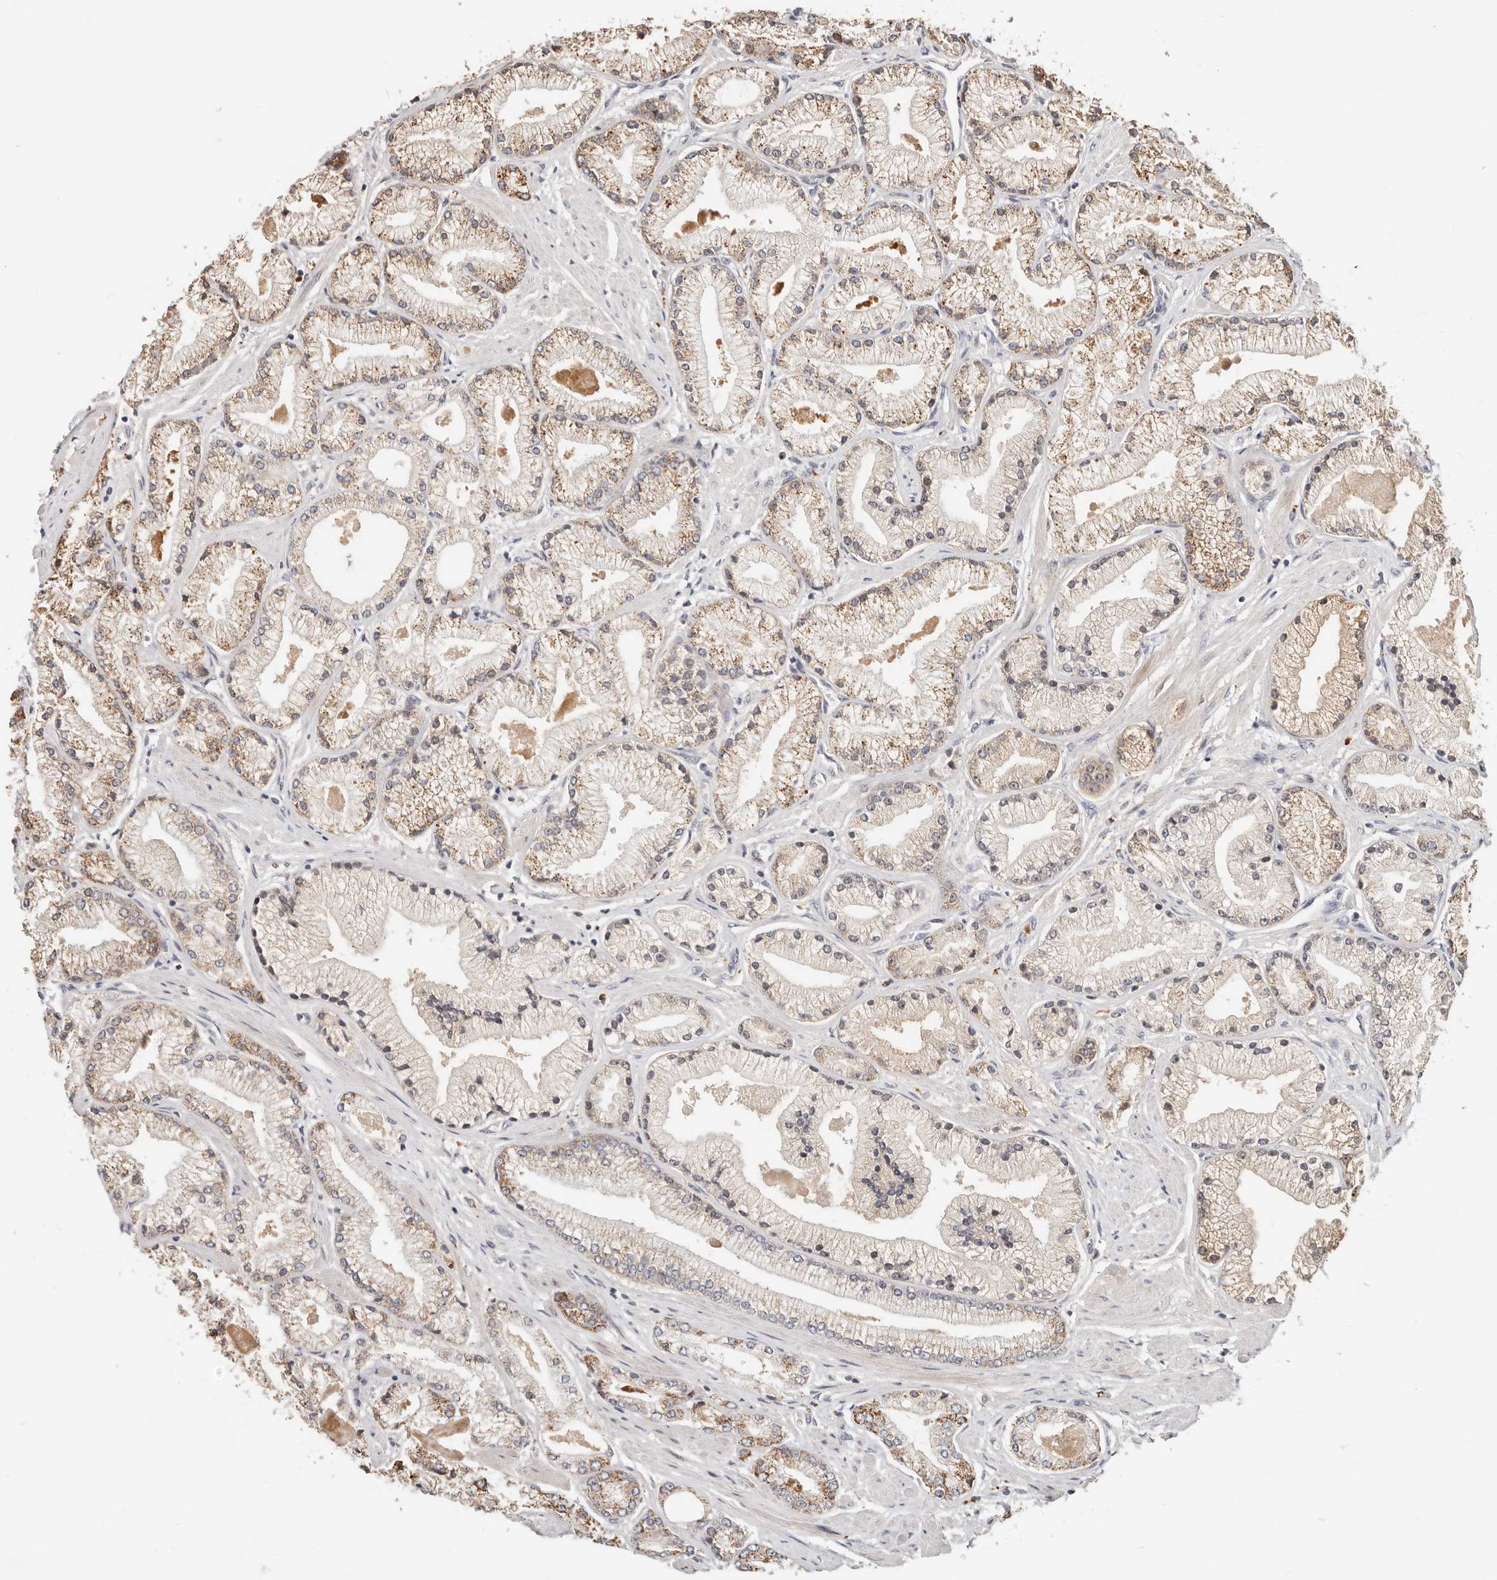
{"staining": {"intensity": "moderate", "quantity": "25%-75%", "location": "cytoplasmic/membranous"}, "tissue": "prostate cancer", "cell_type": "Tumor cells", "image_type": "cancer", "snomed": [{"axis": "morphology", "description": "Adenocarcinoma, High grade"}, {"axis": "topography", "description": "Prostate"}], "caption": "This histopathology image demonstrates immunohistochemistry staining of human prostate cancer (high-grade adenocarcinoma), with medium moderate cytoplasmic/membranous expression in approximately 25%-75% of tumor cells.", "gene": "ZRANB1", "patient": {"sex": "male", "age": 50}}